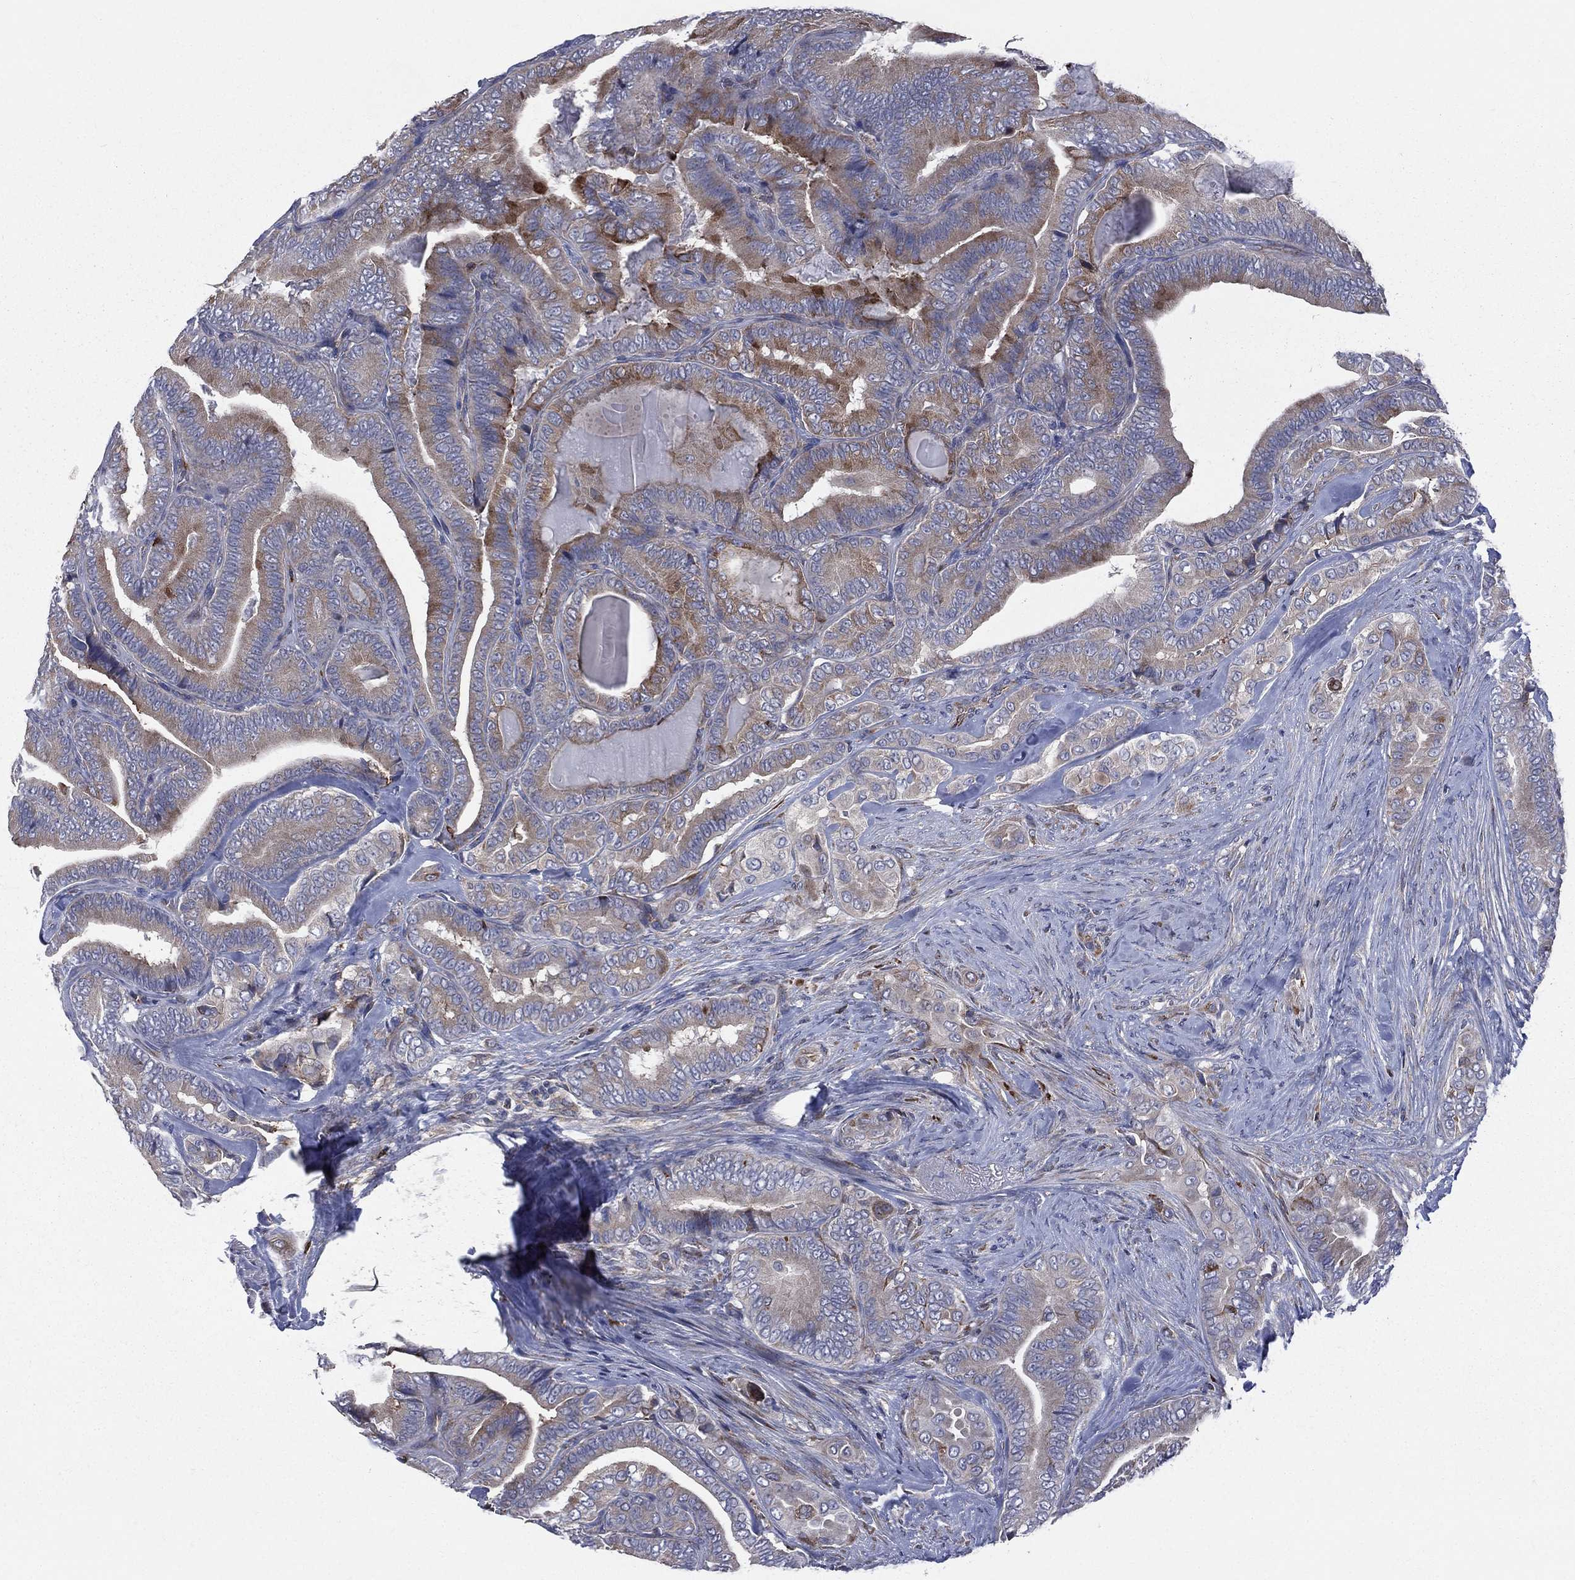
{"staining": {"intensity": "moderate", "quantity": ">75%", "location": "cytoplasmic/membranous"}, "tissue": "thyroid cancer", "cell_type": "Tumor cells", "image_type": "cancer", "snomed": [{"axis": "morphology", "description": "Papillary adenocarcinoma, NOS"}, {"axis": "topography", "description": "Thyroid gland"}], "caption": "The micrograph exhibits staining of papillary adenocarcinoma (thyroid), revealing moderate cytoplasmic/membranous protein positivity (brown color) within tumor cells. The protein of interest is stained brown, and the nuclei are stained in blue (DAB (3,3'-diaminobenzidine) IHC with brightfield microscopy, high magnification).", "gene": "CCDC159", "patient": {"sex": "male", "age": 61}}